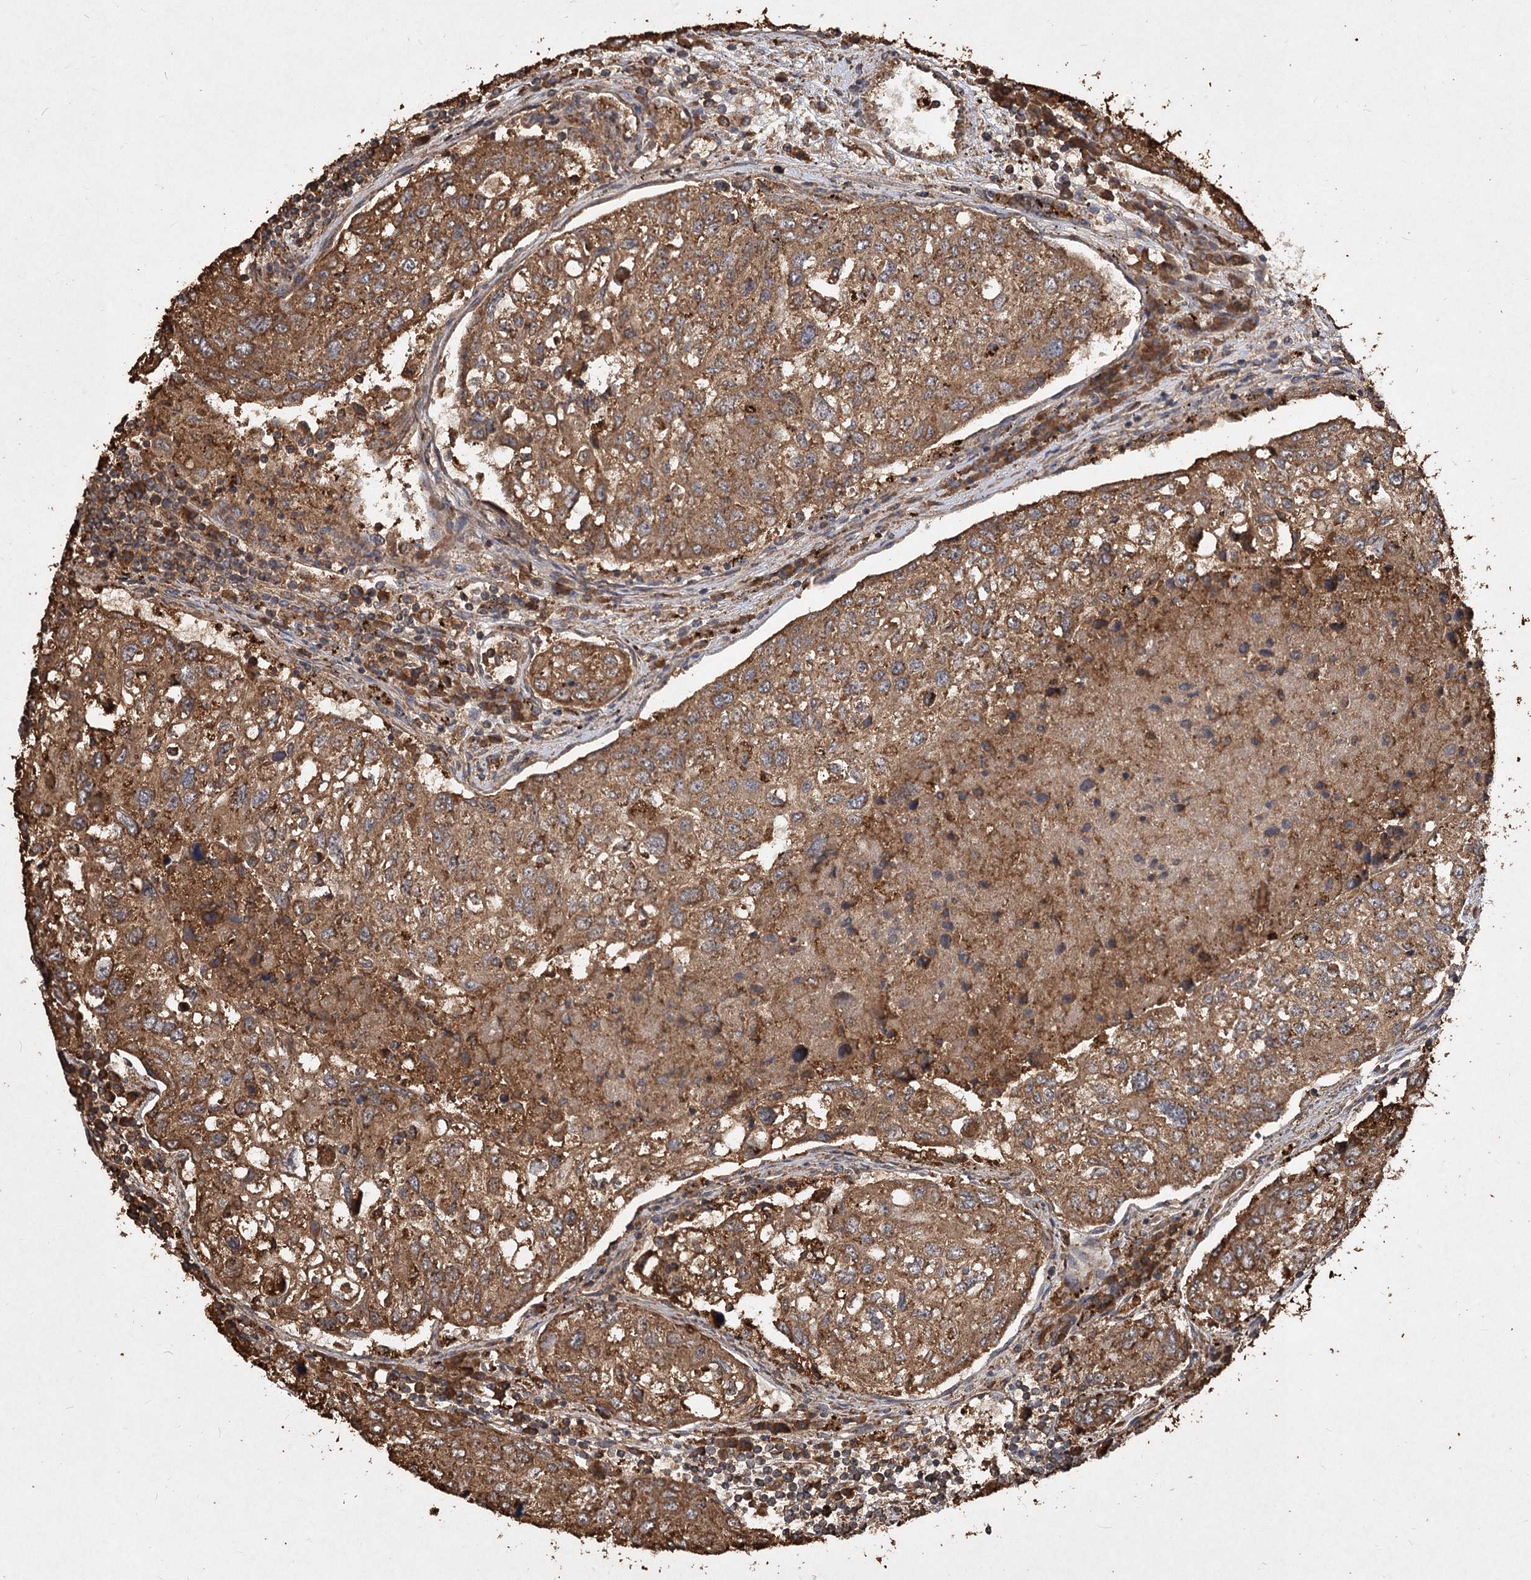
{"staining": {"intensity": "moderate", "quantity": ">75%", "location": "cytoplasmic/membranous"}, "tissue": "urothelial cancer", "cell_type": "Tumor cells", "image_type": "cancer", "snomed": [{"axis": "morphology", "description": "Urothelial carcinoma, High grade"}, {"axis": "topography", "description": "Lymph node"}, {"axis": "topography", "description": "Urinary bladder"}], "caption": "This photomicrograph exhibits urothelial carcinoma (high-grade) stained with IHC to label a protein in brown. The cytoplasmic/membranous of tumor cells show moderate positivity for the protein. Nuclei are counter-stained blue.", "gene": "PIK3C2A", "patient": {"sex": "male", "age": 51}}